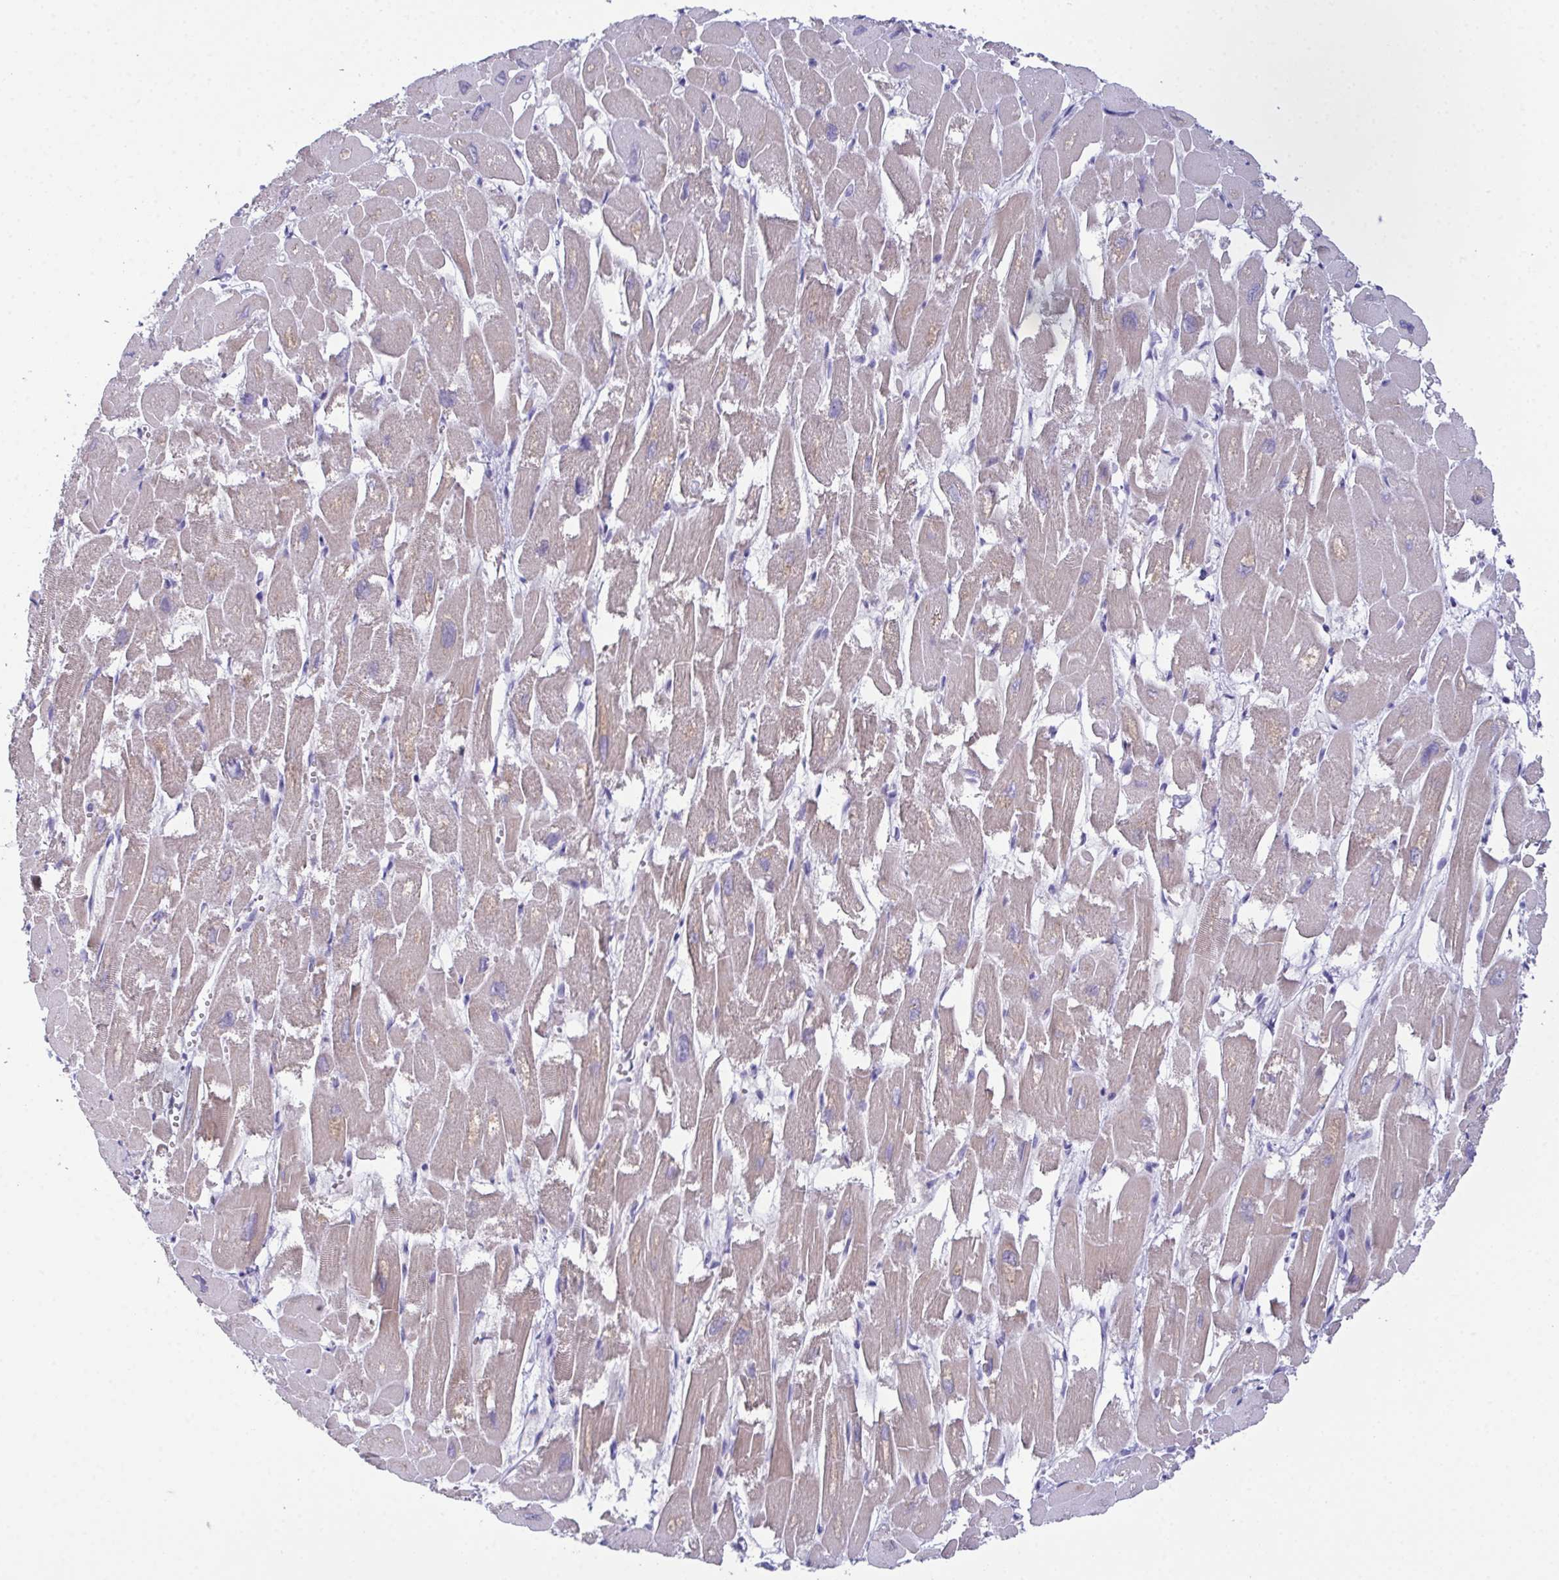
{"staining": {"intensity": "weak", "quantity": "25%-75%", "location": "cytoplasmic/membranous"}, "tissue": "heart muscle", "cell_type": "Cardiomyocytes", "image_type": "normal", "snomed": [{"axis": "morphology", "description": "Normal tissue, NOS"}, {"axis": "topography", "description": "Heart"}], "caption": "Immunohistochemistry of normal heart muscle displays low levels of weak cytoplasmic/membranous staining in approximately 25%-75% of cardiomyocytes. Nuclei are stained in blue.", "gene": "CFAP97D1", "patient": {"sex": "male", "age": 54}}